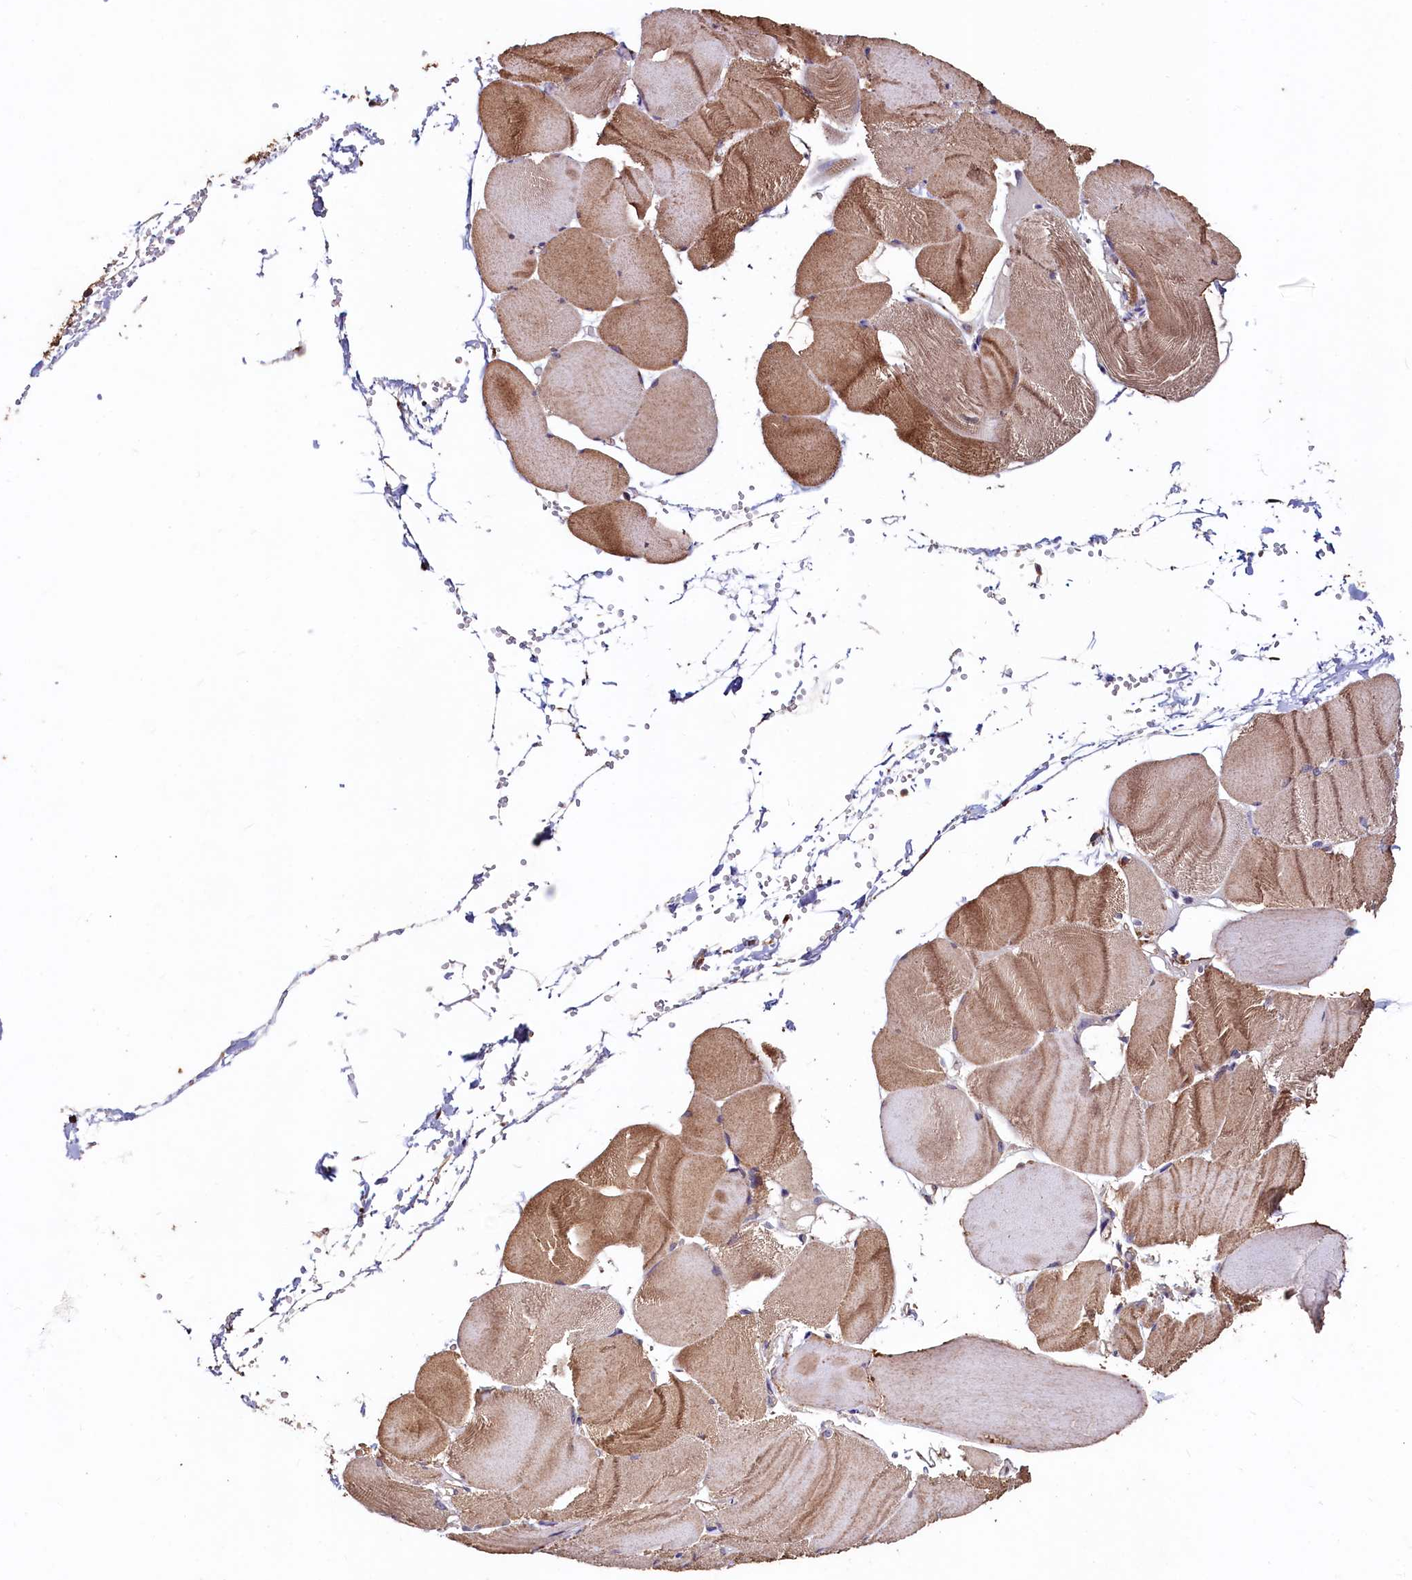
{"staining": {"intensity": "moderate", "quantity": ">75%", "location": "cytoplasmic/membranous"}, "tissue": "skeletal muscle", "cell_type": "Myocytes", "image_type": "normal", "snomed": [{"axis": "morphology", "description": "Normal tissue, NOS"}, {"axis": "morphology", "description": "Basal cell carcinoma"}, {"axis": "topography", "description": "Skeletal muscle"}], "caption": "An immunohistochemistry photomicrograph of normal tissue is shown. Protein staining in brown shows moderate cytoplasmic/membranous positivity in skeletal muscle within myocytes. (IHC, brightfield microscopy, high magnification).", "gene": "TMEM98", "patient": {"sex": "female", "age": 64}}